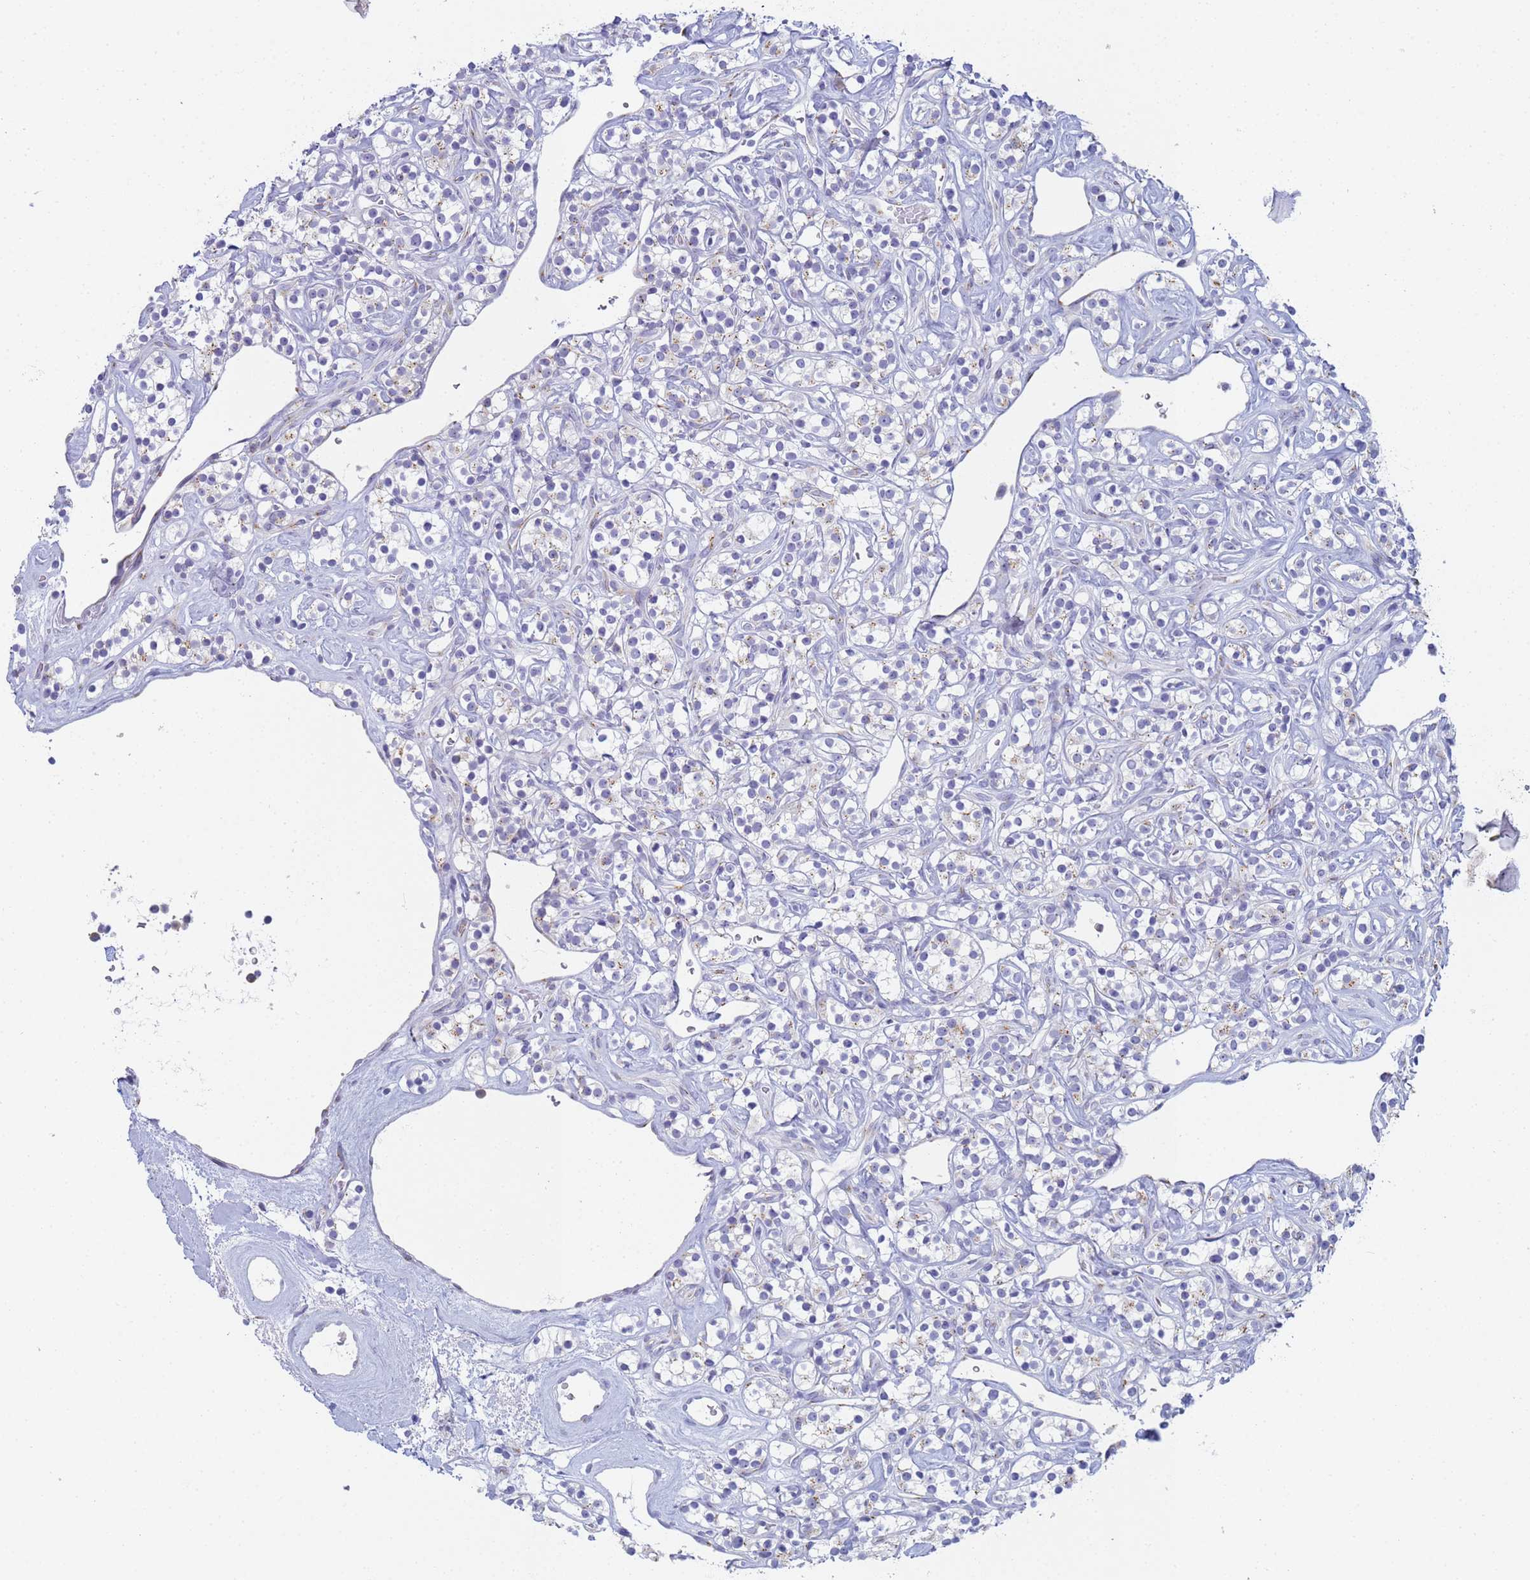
{"staining": {"intensity": "negative", "quantity": "none", "location": "none"}, "tissue": "renal cancer", "cell_type": "Tumor cells", "image_type": "cancer", "snomed": [{"axis": "morphology", "description": "Adenocarcinoma, NOS"}, {"axis": "topography", "description": "Kidney"}], "caption": "Immunohistochemistry (IHC) of human renal cancer (adenocarcinoma) reveals no expression in tumor cells.", "gene": "CR1", "patient": {"sex": "male", "age": 77}}